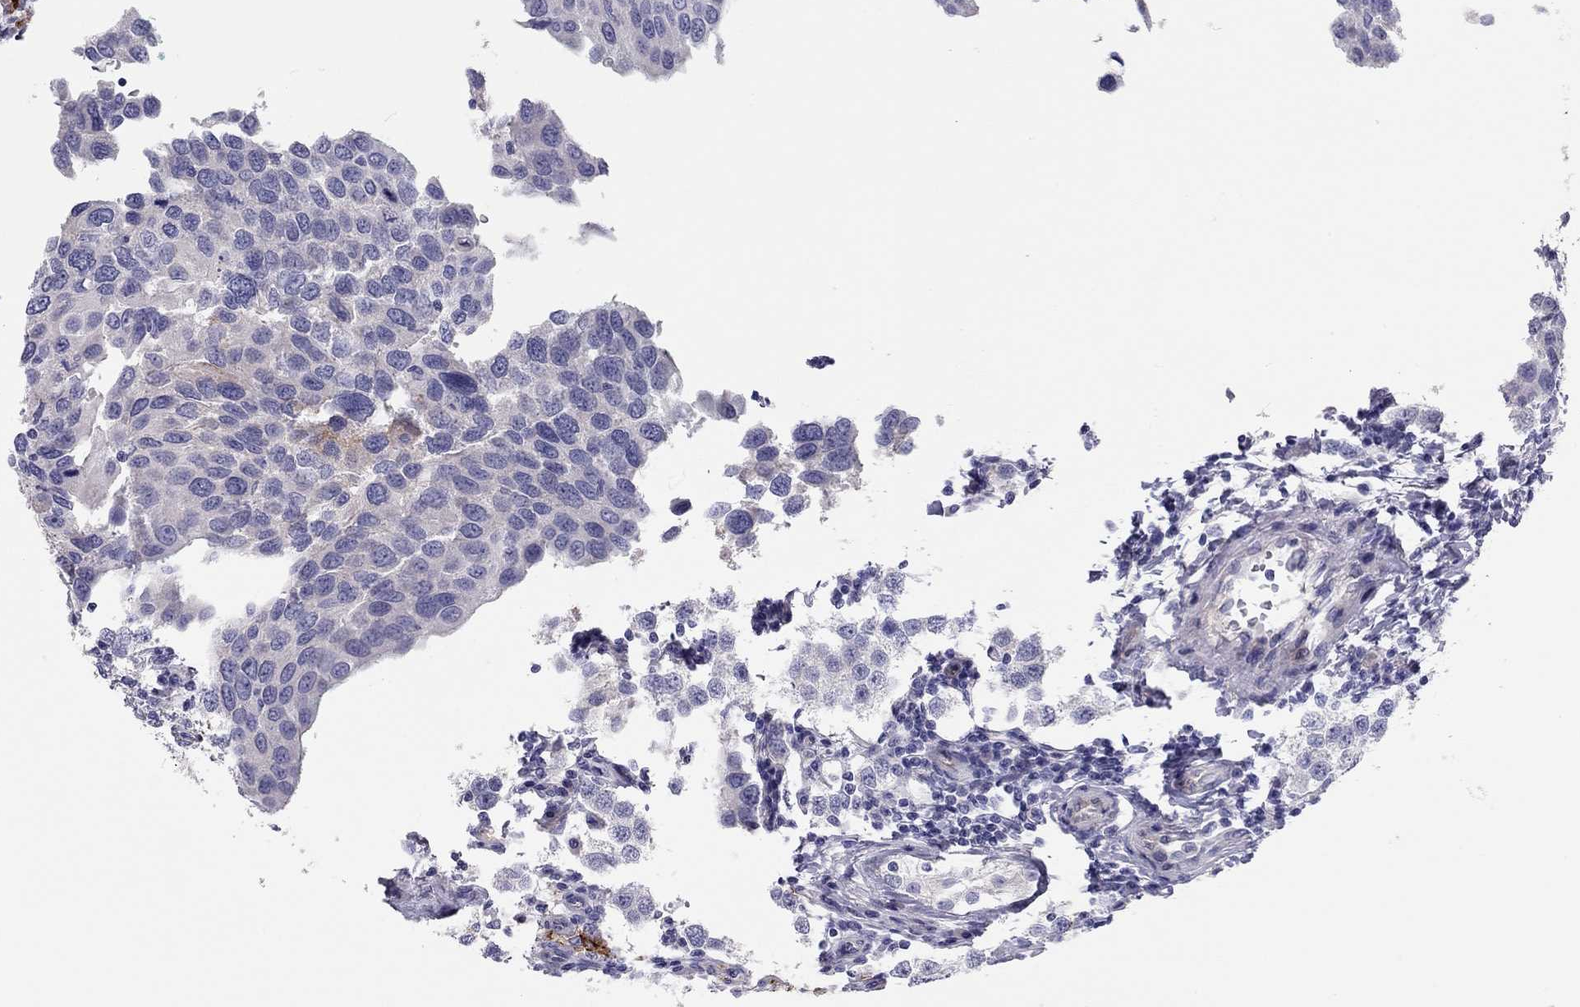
{"staining": {"intensity": "negative", "quantity": "none", "location": "none"}, "tissue": "testis cancer", "cell_type": "Tumor cells", "image_type": "cancer", "snomed": [{"axis": "morphology", "description": "Seminoma, NOS"}, {"axis": "topography", "description": "Testis"}], "caption": "High power microscopy image of an IHC photomicrograph of testis cancer (seminoma), revealing no significant expression in tumor cells.", "gene": "SCARB1", "patient": {"sex": "male", "age": 37}}